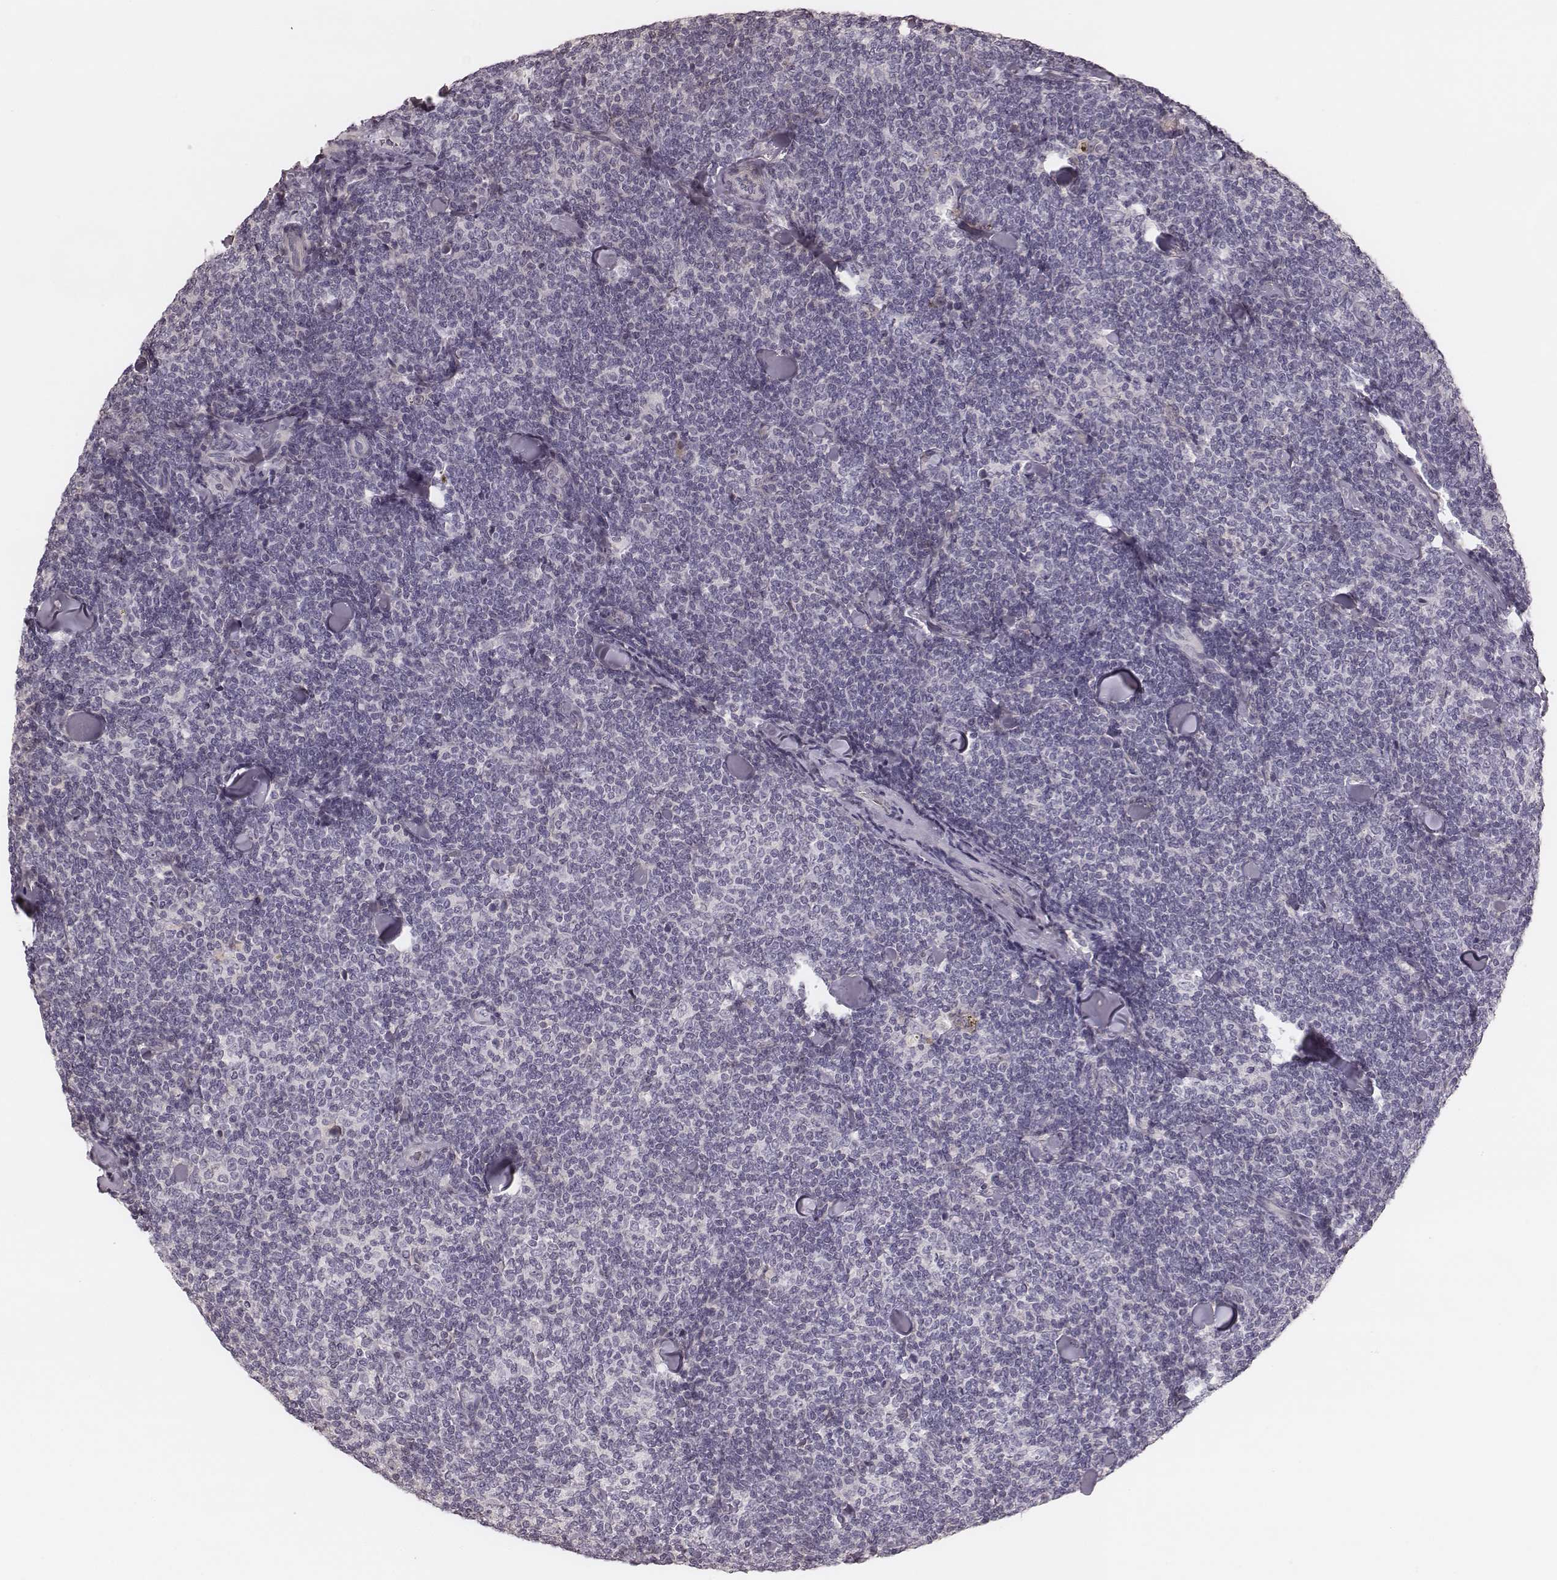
{"staining": {"intensity": "negative", "quantity": "none", "location": "none"}, "tissue": "lymphoma", "cell_type": "Tumor cells", "image_type": "cancer", "snomed": [{"axis": "morphology", "description": "Malignant lymphoma, non-Hodgkin's type, Low grade"}, {"axis": "topography", "description": "Lymph node"}], "caption": "Low-grade malignant lymphoma, non-Hodgkin's type stained for a protein using immunohistochemistry (IHC) demonstrates no staining tumor cells.", "gene": "S100Z", "patient": {"sex": "female", "age": 56}}